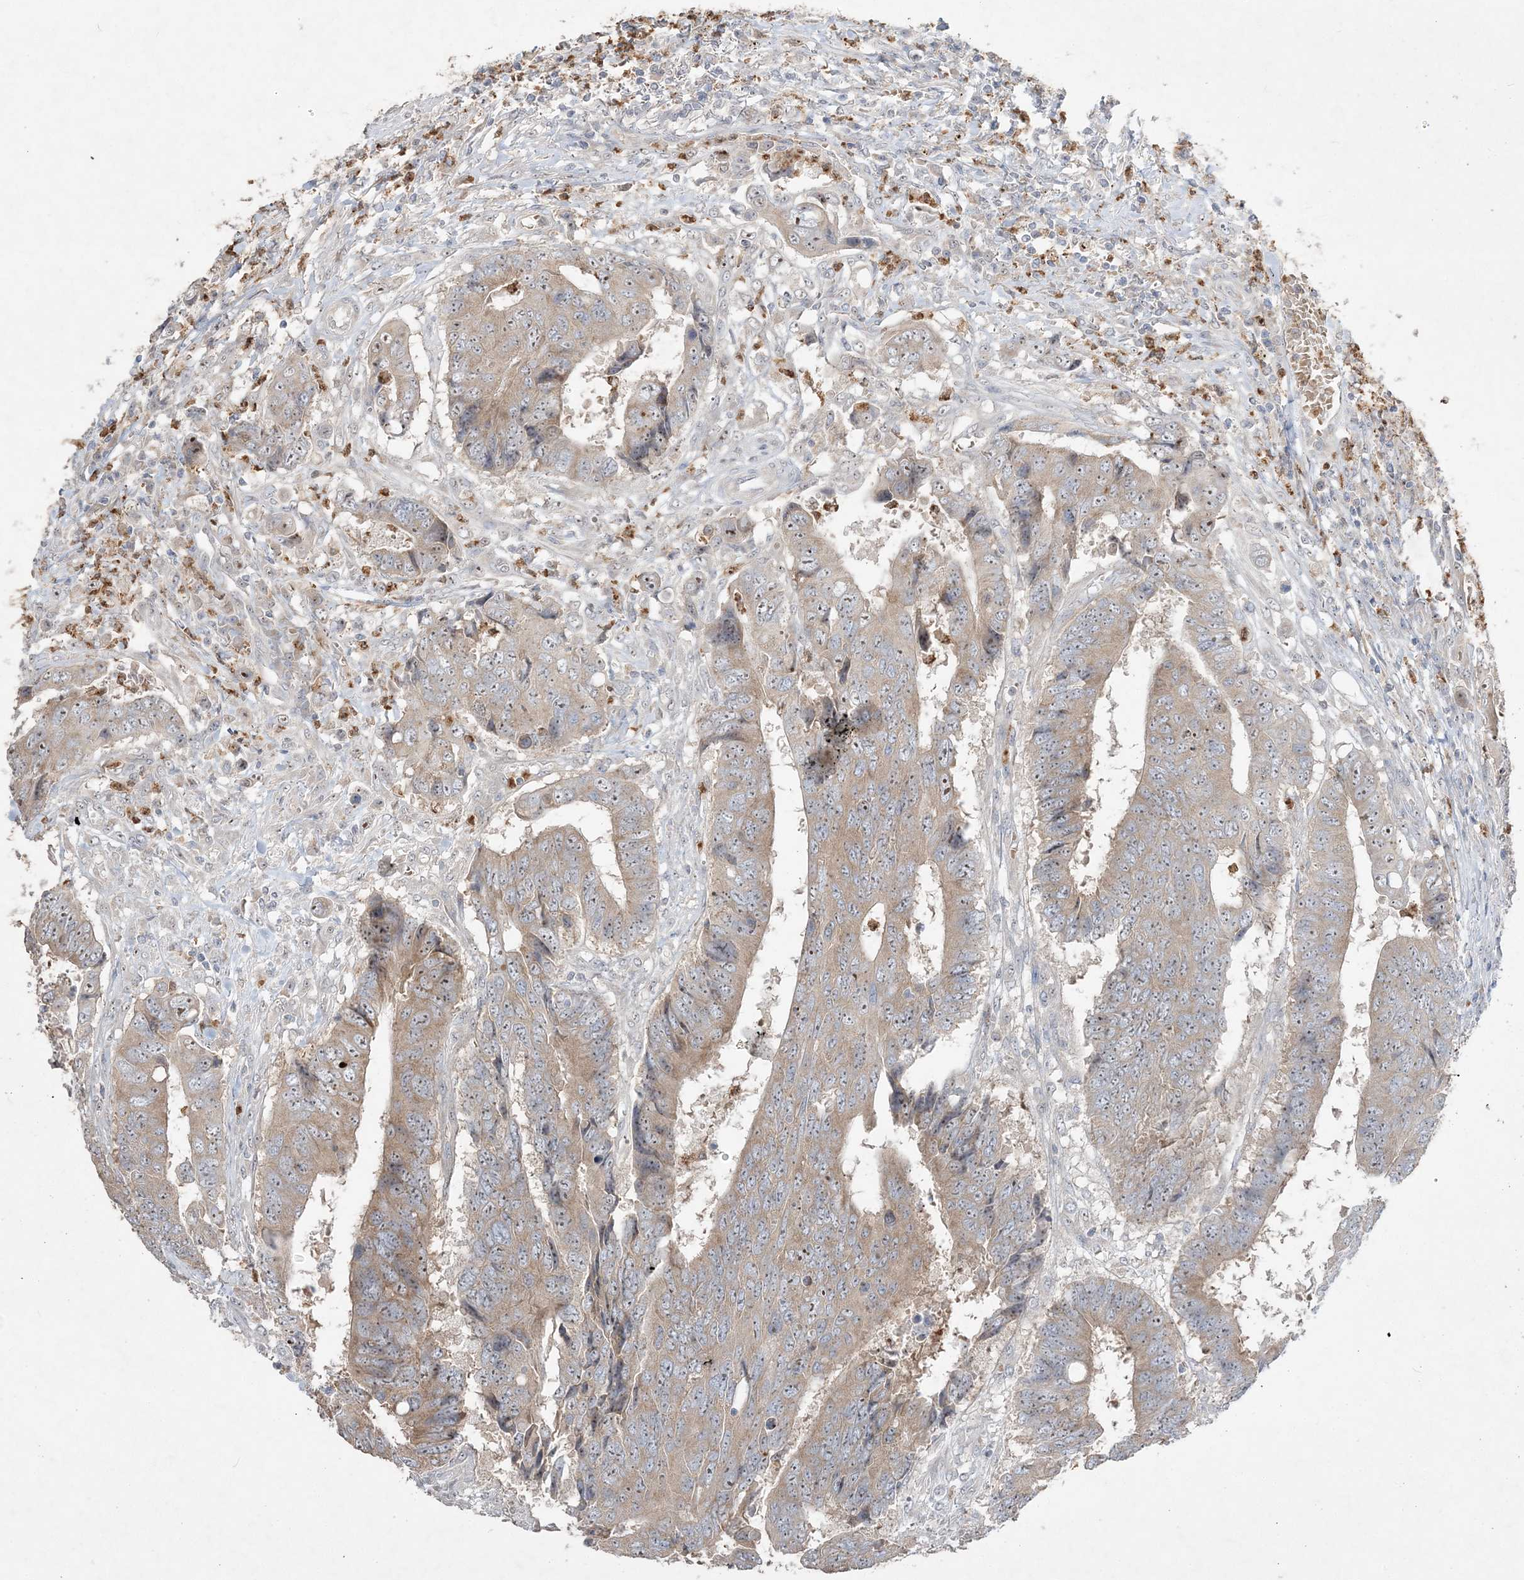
{"staining": {"intensity": "weak", "quantity": ">75%", "location": "cytoplasmic/membranous,nuclear"}, "tissue": "colorectal cancer", "cell_type": "Tumor cells", "image_type": "cancer", "snomed": [{"axis": "morphology", "description": "Adenocarcinoma, NOS"}, {"axis": "topography", "description": "Rectum"}], "caption": "Immunohistochemistry (IHC) (DAB) staining of colorectal cancer (adenocarcinoma) displays weak cytoplasmic/membranous and nuclear protein expression in about >75% of tumor cells.", "gene": "NOP16", "patient": {"sex": "male", "age": 84}}